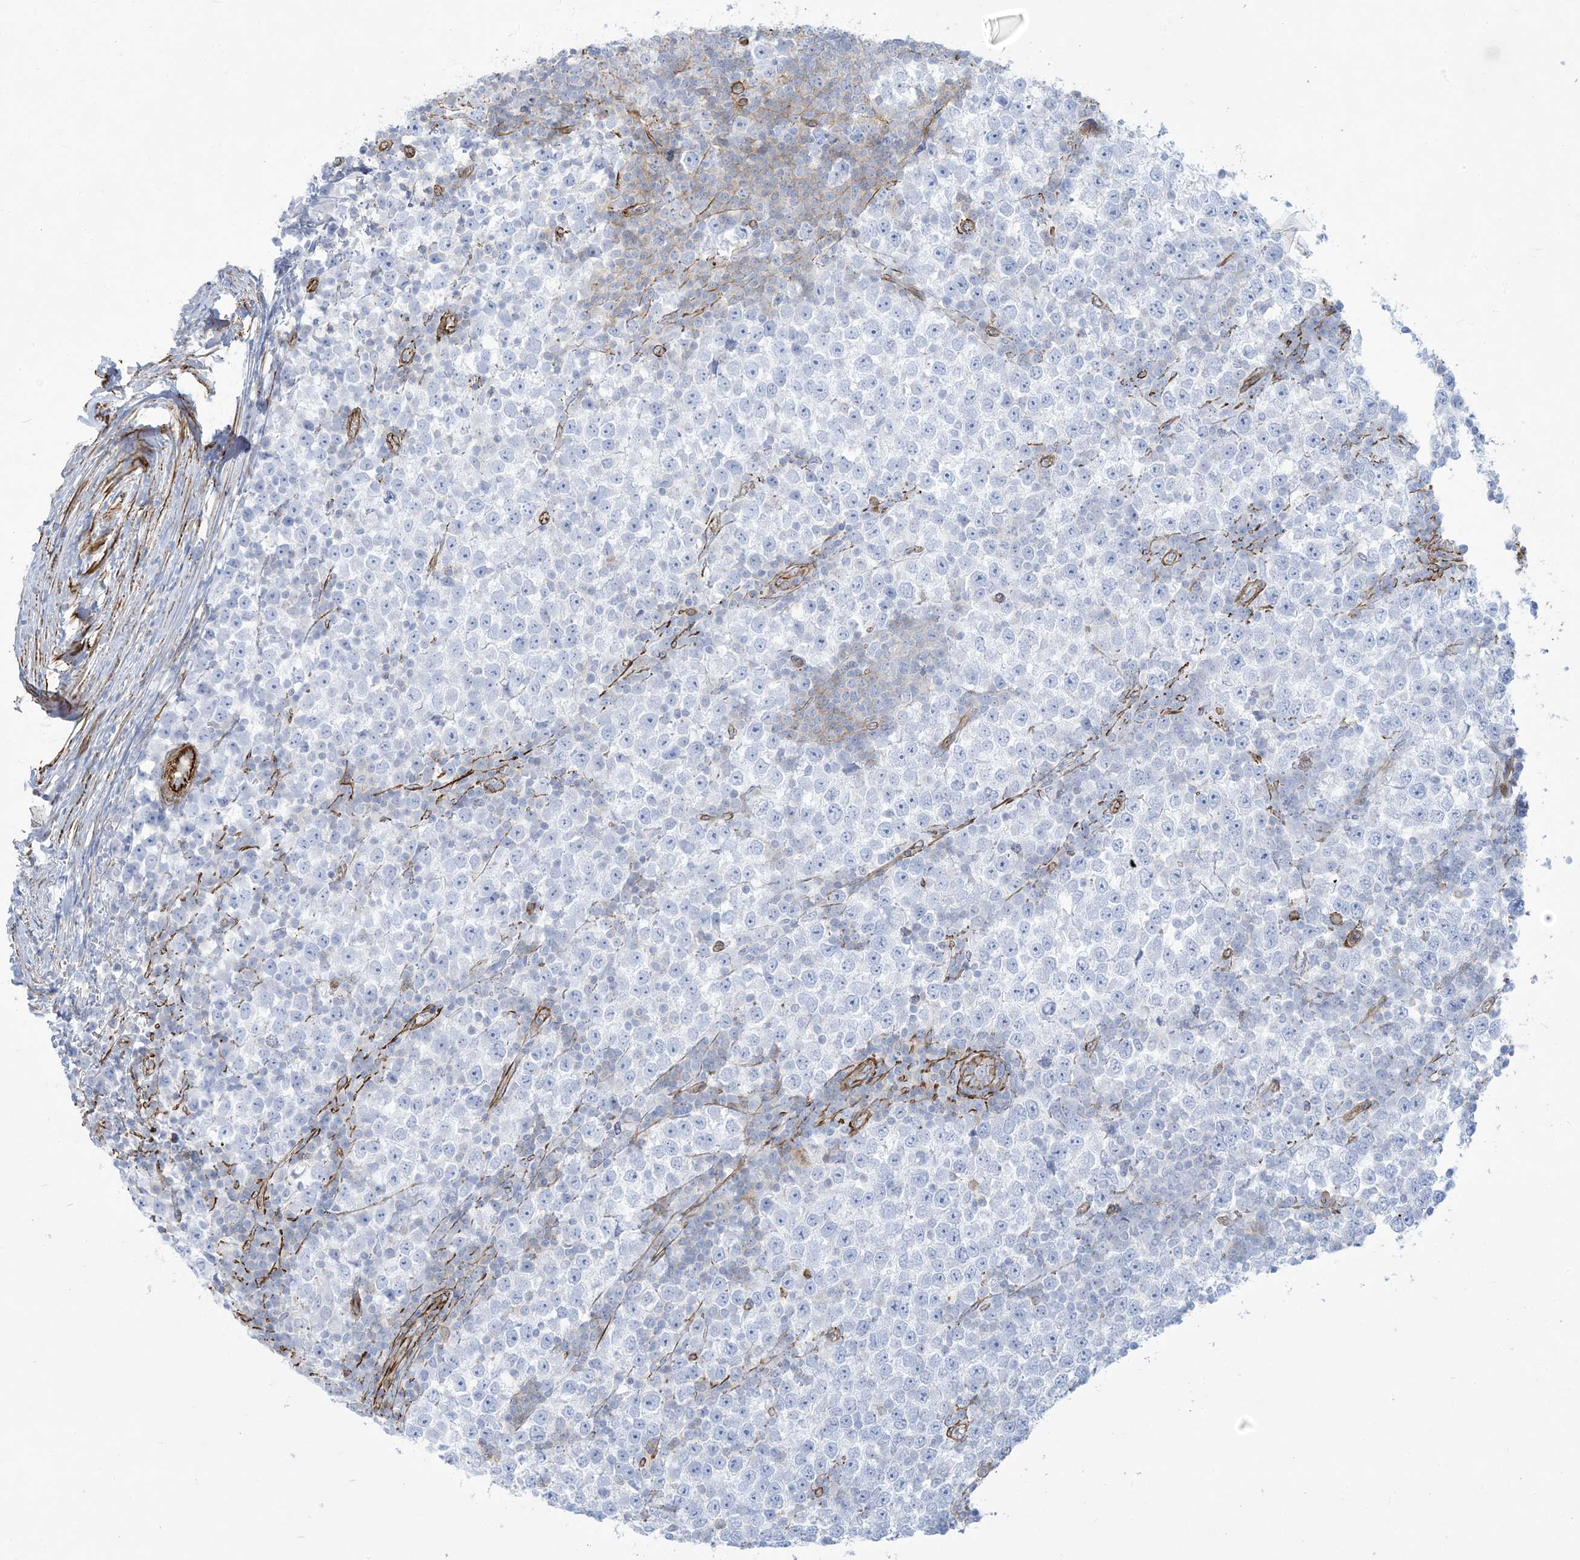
{"staining": {"intensity": "negative", "quantity": "none", "location": "none"}, "tissue": "testis cancer", "cell_type": "Tumor cells", "image_type": "cancer", "snomed": [{"axis": "morphology", "description": "Seminoma, NOS"}, {"axis": "topography", "description": "Testis"}], "caption": "Human testis seminoma stained for a protein using immunohistochemistry (IHC) demonstrates no staining in tumor cells.", "gene": "B3GNT7", "patient": {"sex": "male", "age": 65}}